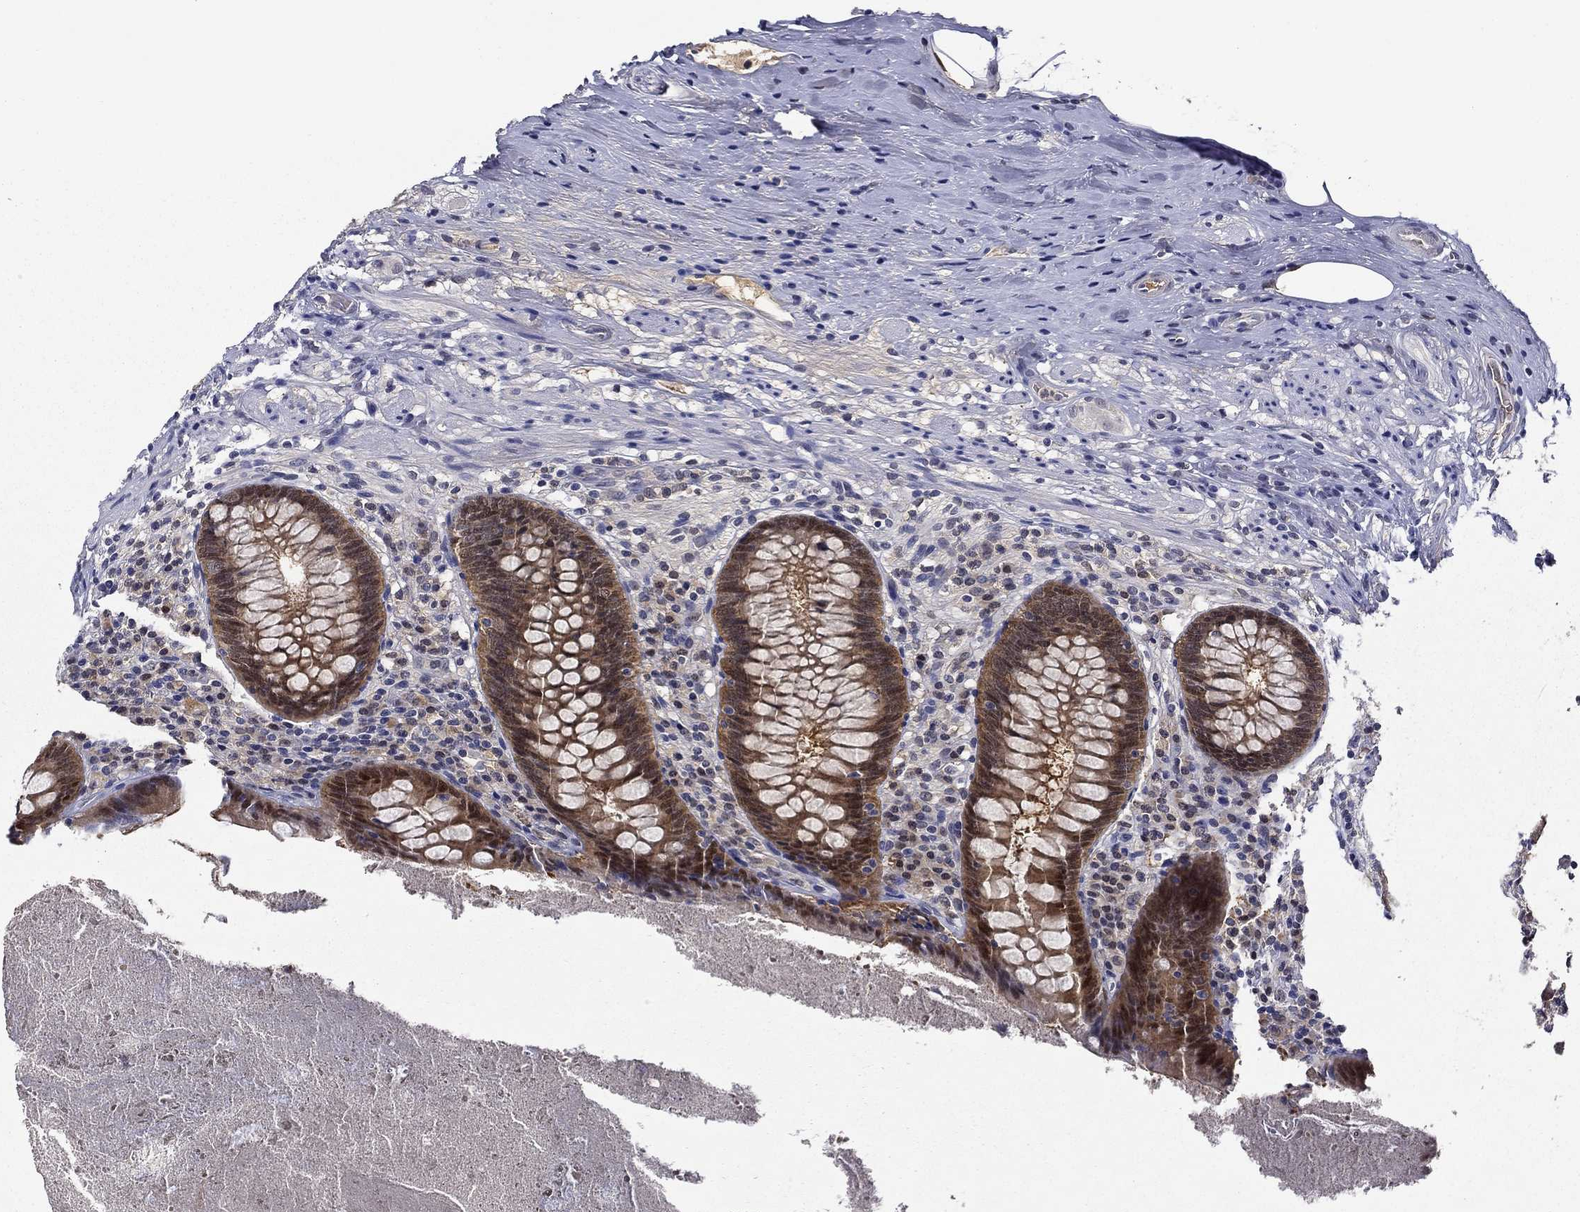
{"staining": {"intensity": "moderate", "quantity": "25%-75%", "location": "cytoplasmic/membranous"}, "tissue": "appendix", "cell_type": "Glandular cells", "image_type": "normal", "snomed": [{"axis": "morphology", "description": "Normal tissue, NOS"}, {"axis": "topography", "description": "Appendix"}], "caption": "Moderate cytoplasmic/membranous positivity for a protein is appreciated in about 25%-75% of glandular cells of normal appendix using immunohistochemistry.", "gene": "DDTL", "patient": {"sex": "male", "age": 47}}